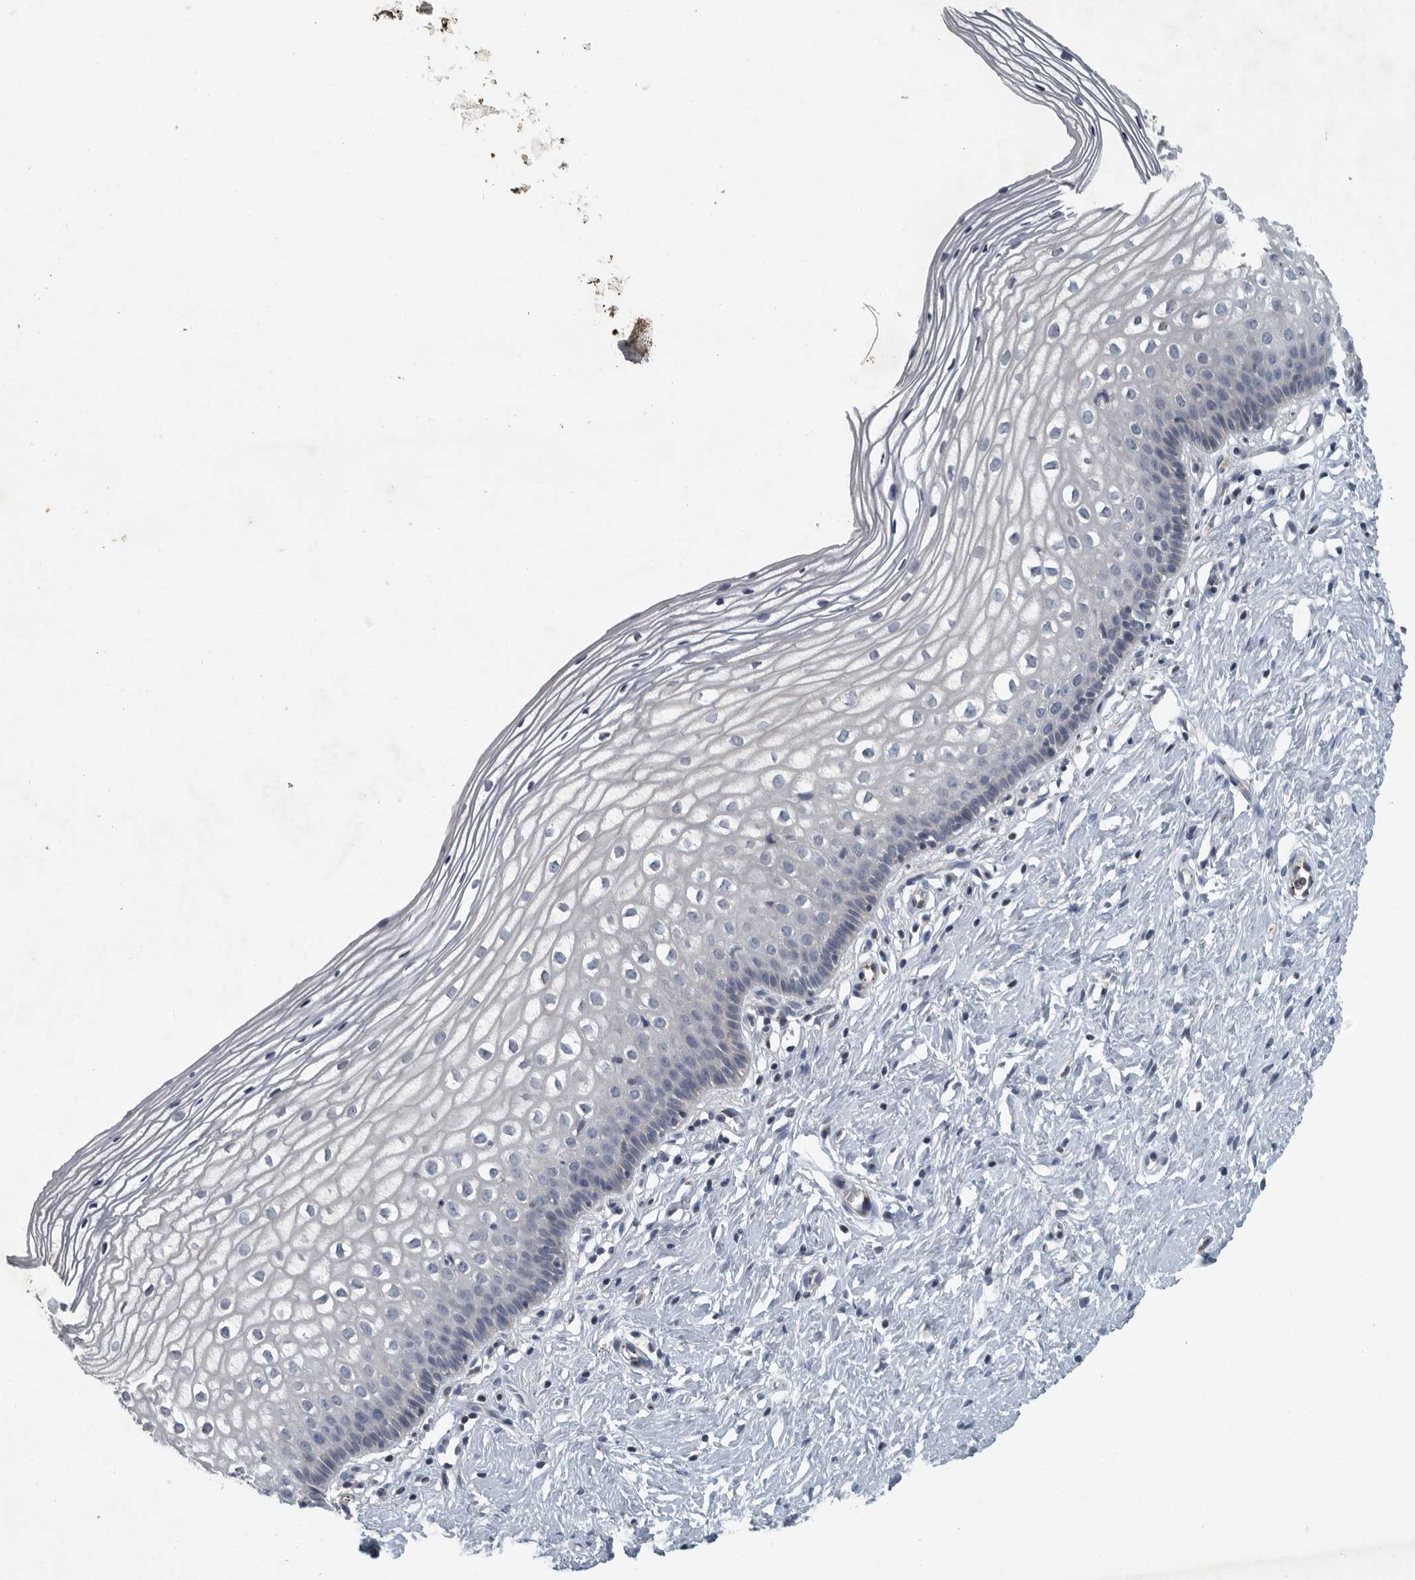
{"staining": {"intensity": "moderate", "quantity": ">75%", "location": "cytoplasmic/membranous"}, "tissue": "cervix", "cell_type": "Glandular cells", "image_type": "normal", "snomed": [{"axis": "morphology", "description": "Normal tissue, NOS"}, {"axis": "topography", "description": "Cervix"}], "caption": "Immunohistochemistry (IHC) (DAB (3,3'-diaminobenzidine)) staining of normal cervix exhibits moderate cytoplasmic/membranous protein staining in about >75% of glandular cells.", "gene": "MPP3", "patient": {"sex": "female", "age": 27}}